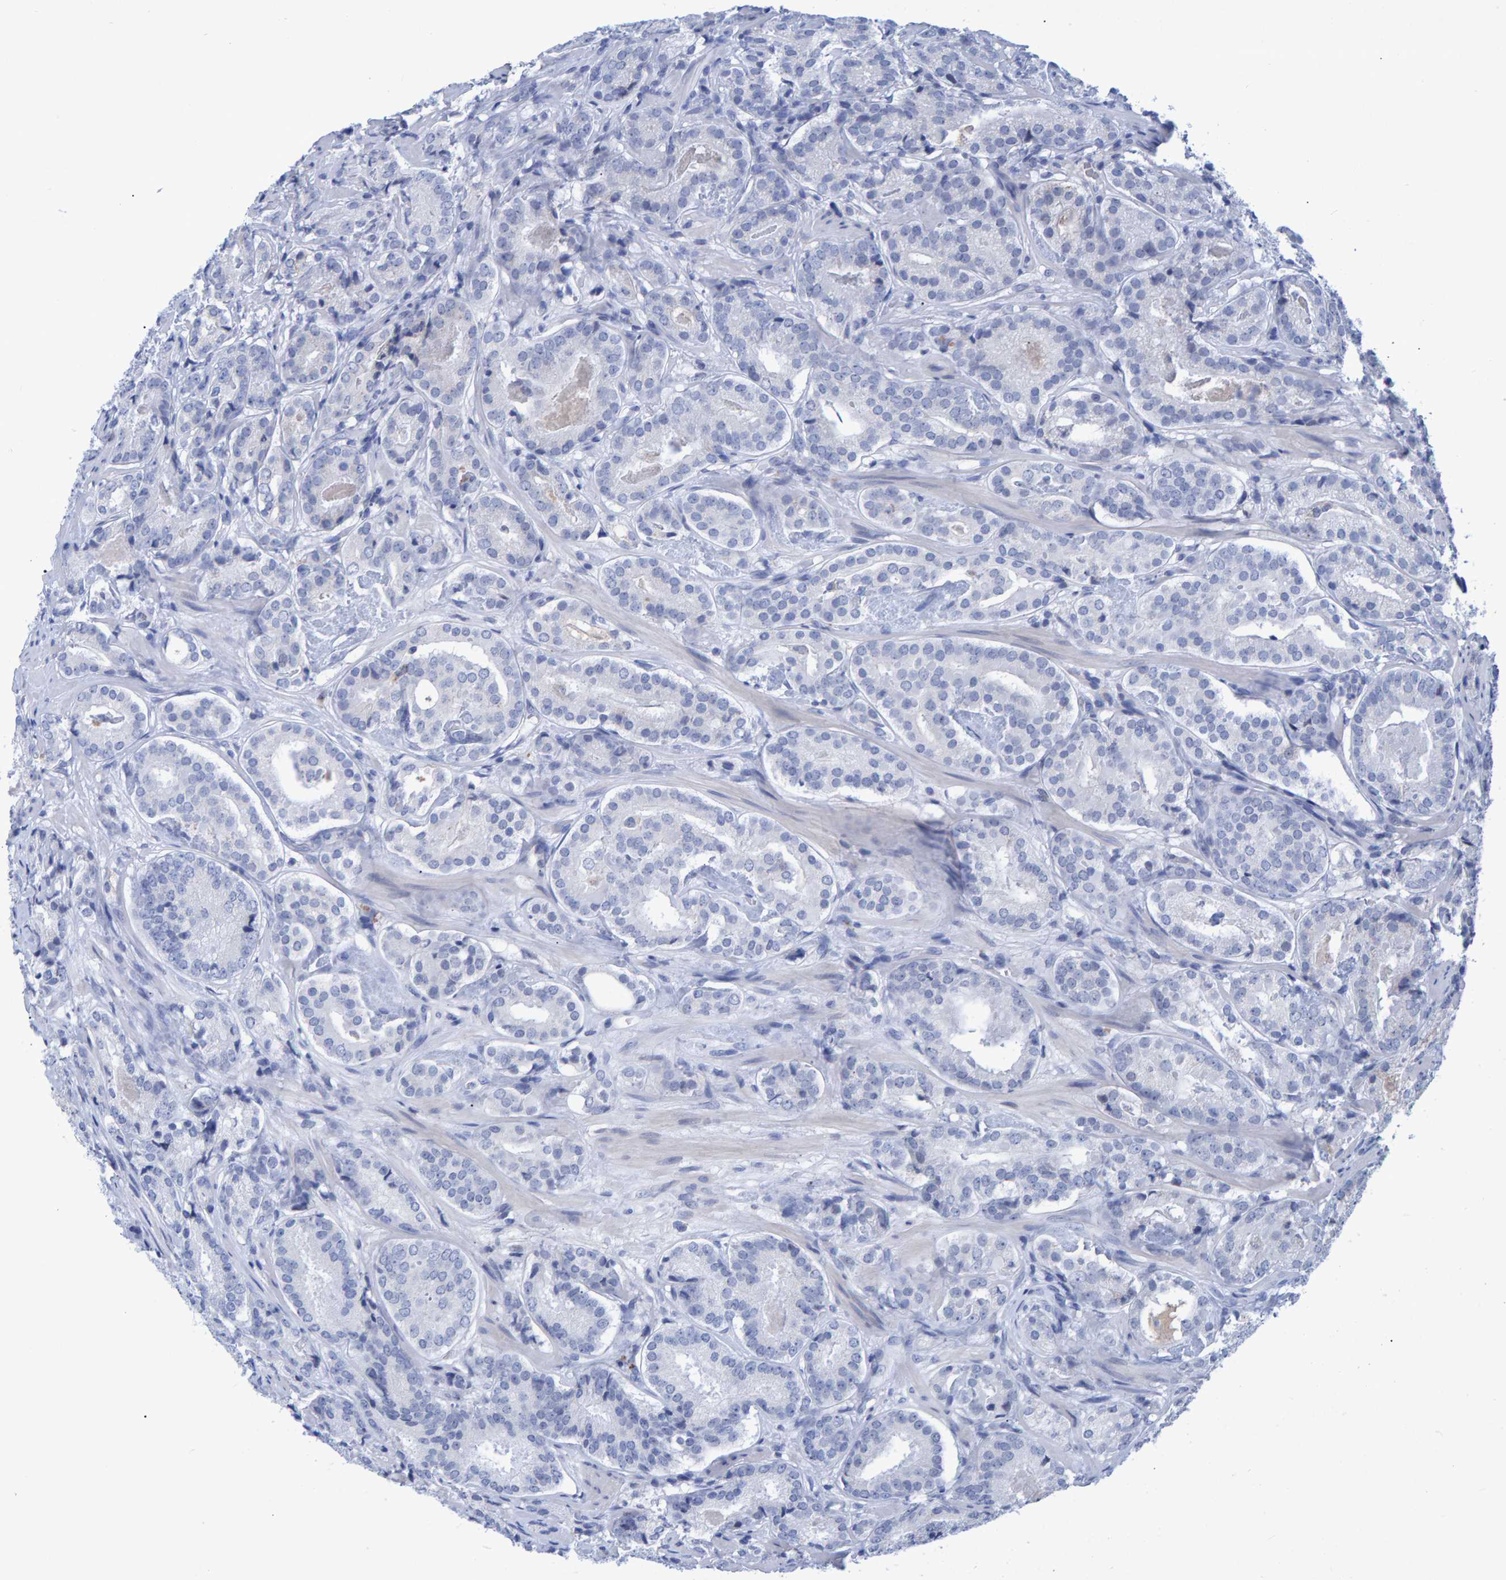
{"staining": {"intensity": "negative", "quantity": "none", "location": "none"}, "tissue": "prostate cancer", "cell_type": "Tumor cells", "image_type": "cancer", "snomed": [{"axis": "morphology", "description": "Adenocarcinoma, Low grade"}, {"axis": "topography", "description": "Prostate"}], "caption": "An immunohistochemistry (IHC) image of prostate cancer is shown. There is no staining in tumor cells of prostate cancer. (DAB (3,3'-diaminobenzidine) immunohistochemistry, high magnification).", "gene": "PROCA1", "patient": {"sex": "male", "age": 69}}